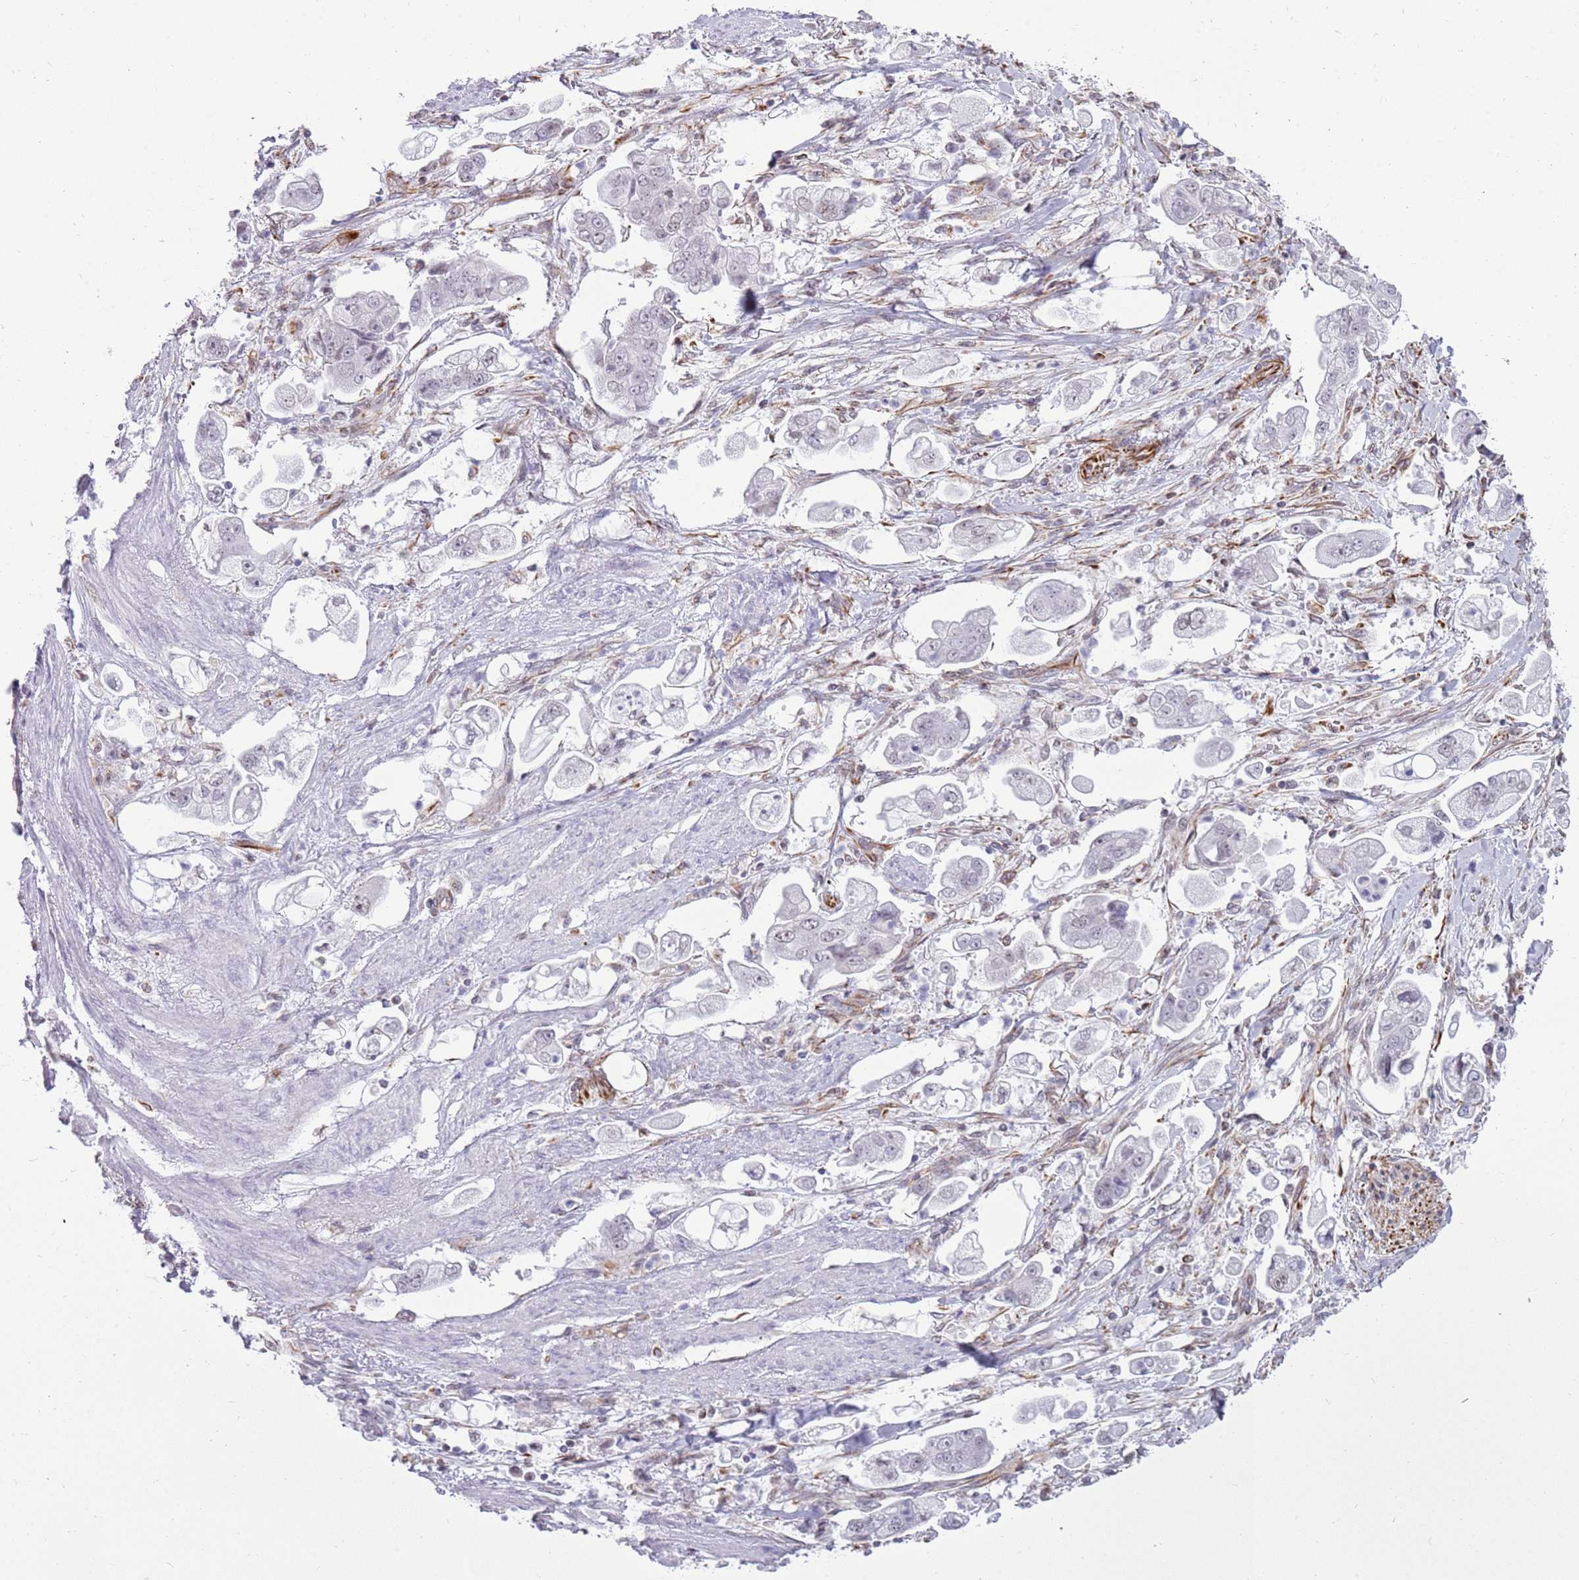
{"staining": {"intensity": "negative", "quantity": "none", "location": "none"}, "tissue": "stomach cancer", "cell_type": "Tumor cells", "image_type": "cancer", "snomed": [{"axis": "morphology", "description": "Adenocarcinoma, NOS"}, {"axis": "topography", "description": "Stomach"}], "caption": "Tumor cells are negative for protein expression in human stomach cancer (adenocarcinoma). (DAB IHC visualized using brightfield microscopy, high magnification).", "gene": "NBPF3", "patient": {"sex": "male", "age": 62}}